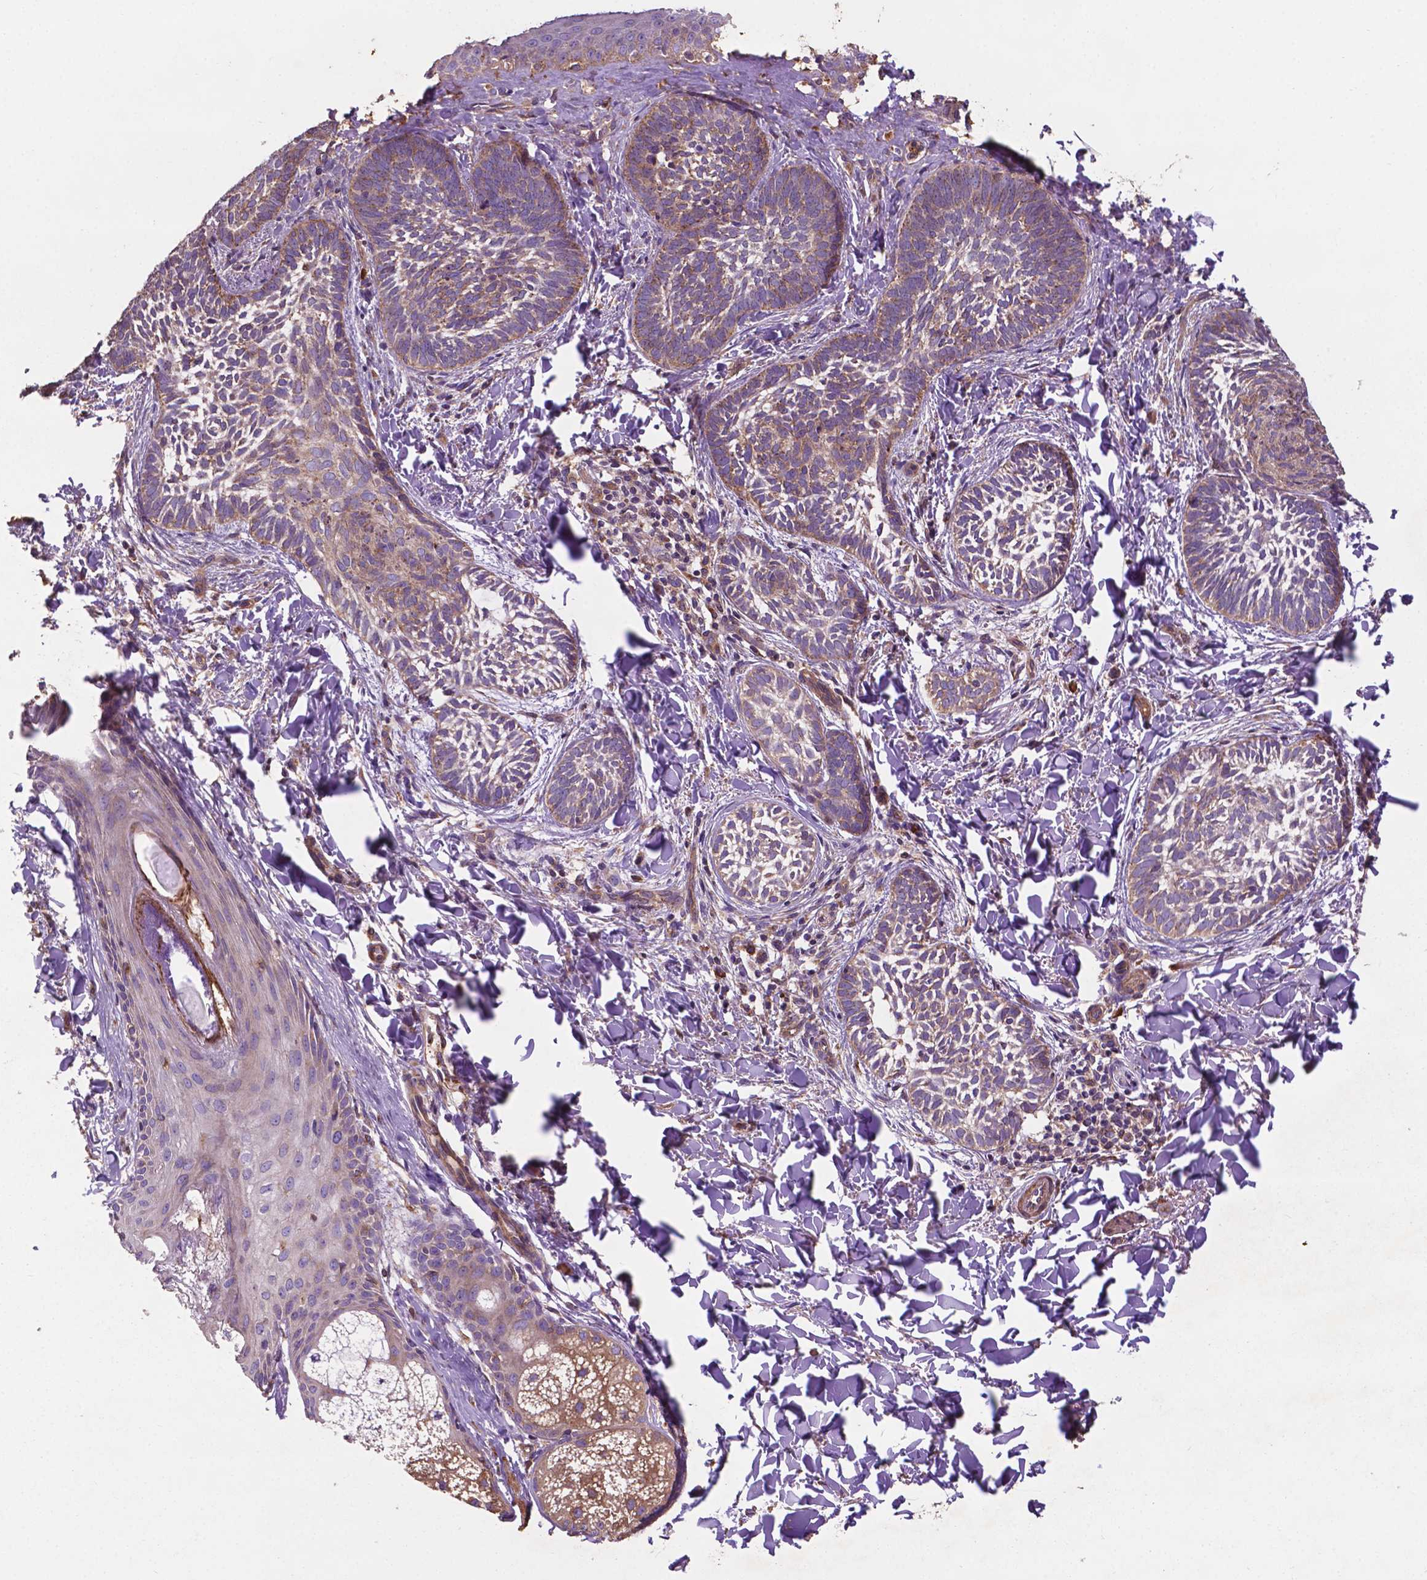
{"staining": {"intensity": "weak", "quantity": ">75%", "location": "cytoplasmic/membranous"}, "tissue": "skin cancer", "cell_type": "Tumor cells", "image_type": "cancer", "snomed": [{"axis": "morphology", "description": "Normal tissue, NOS"}, {"axis": "morphology", "description": "Basal cell carcinoma"}, {"axis": "topography", "description": "Skin"}], "caption": "Immunohistochemical staining of human skin basal cell carcinoma displays low levels of weak cytoplasmic/membranous expression in approximately >75% of tumor cells. (IHC, brightfield microscopy, high magnification).", "gene": "CCDC71L", "patient": {"sex": "male", "age": 46}}